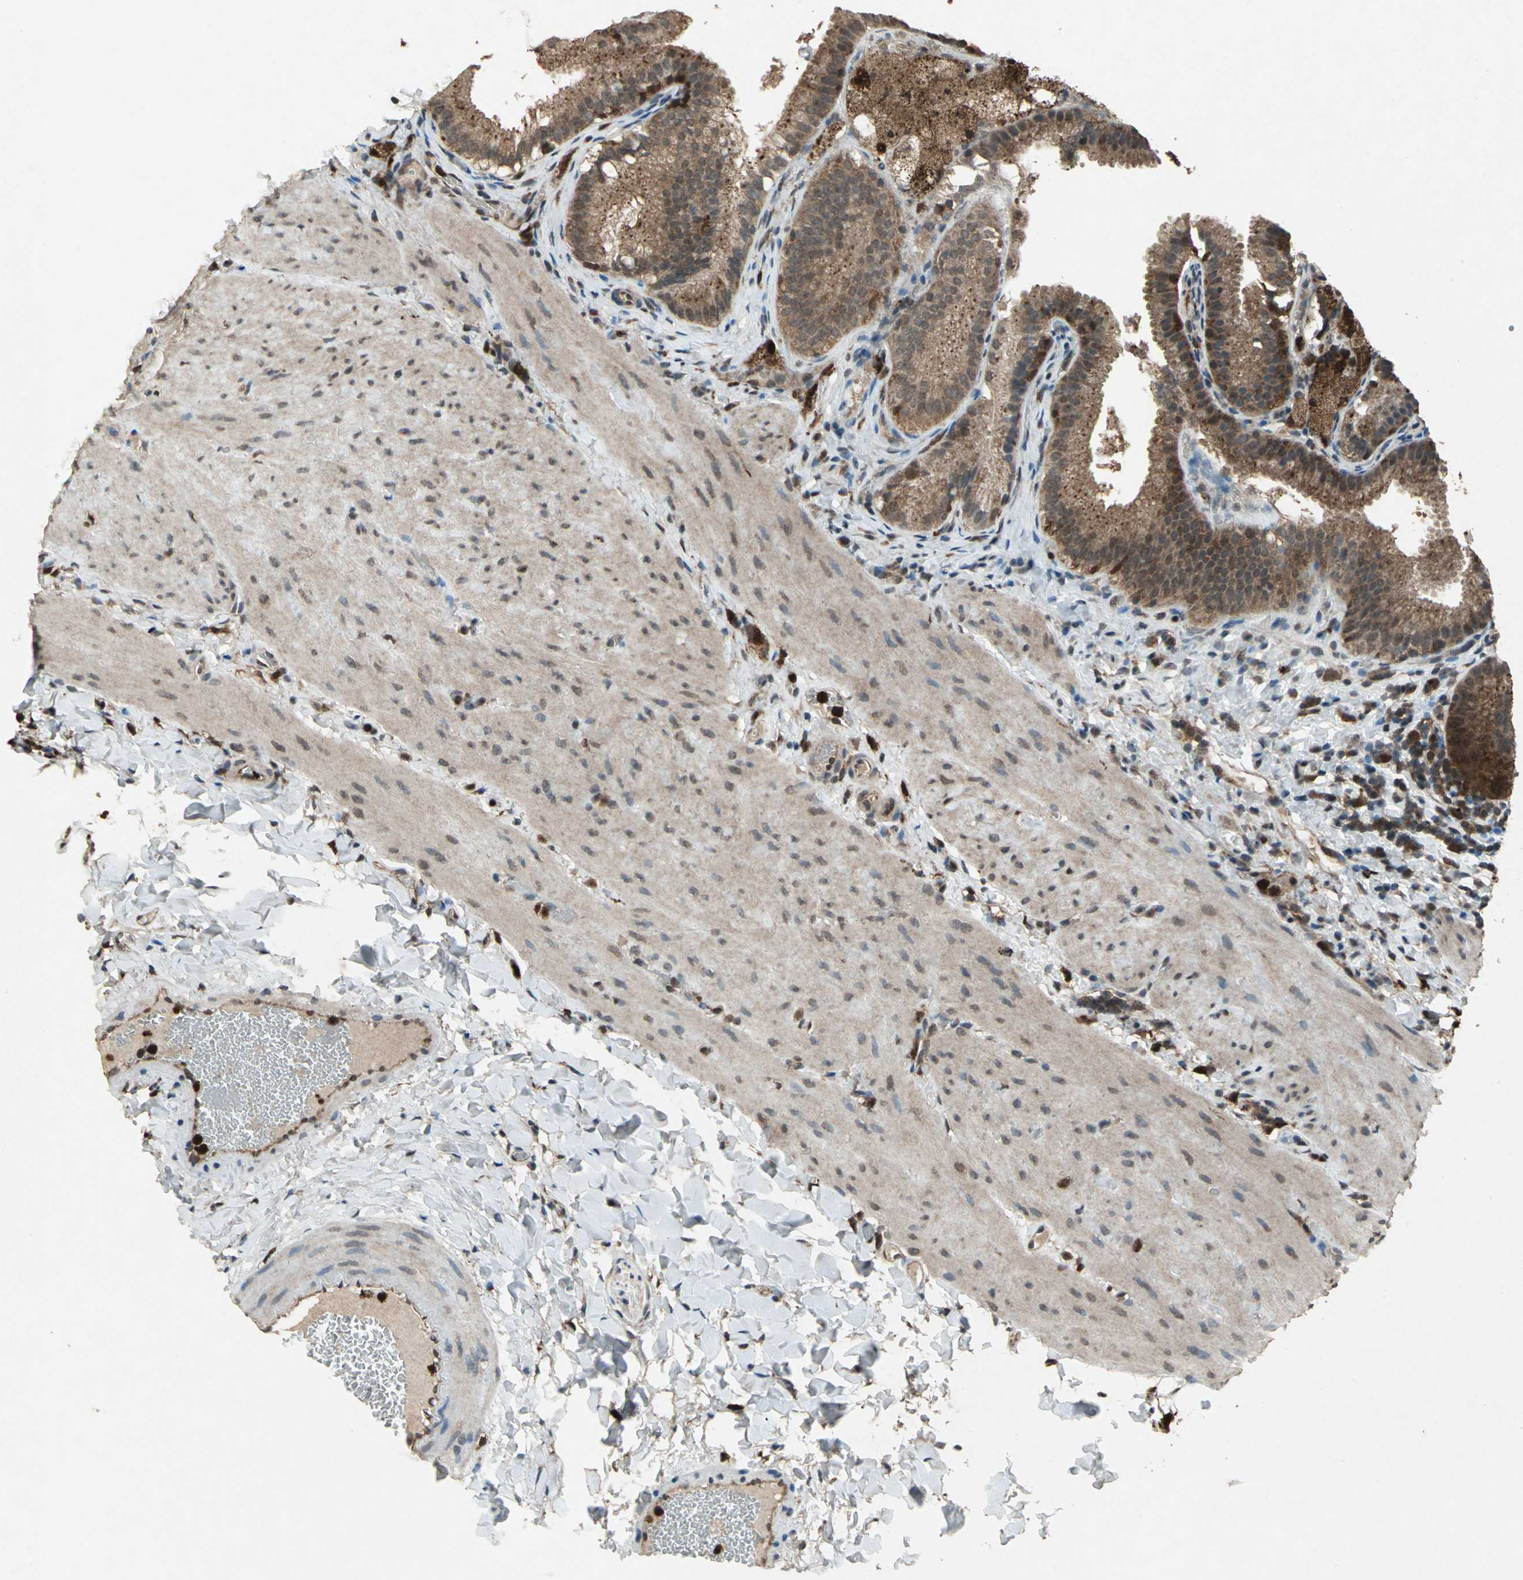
{"staining": {"intensity": "moderate", "quantity": ">75%", "location": "cytoplasmic/membranous"}, "tissue": "gallbladder", "cell_type": "Glandular cells", "image_type": "normal", "snomed": [{"axis": "morphology", "description": "Normal tissue, NOS"}, {"axis": "topography", "description": "Gallbladder"}], "caption": "The micrograph exhibits a brown stain indicating the presence of a protein in the cytoplasmic/membranous of glandular cells in gallbladder.", "gene": "PYCARD", "patient": {"sex": "female", "age": 24}}